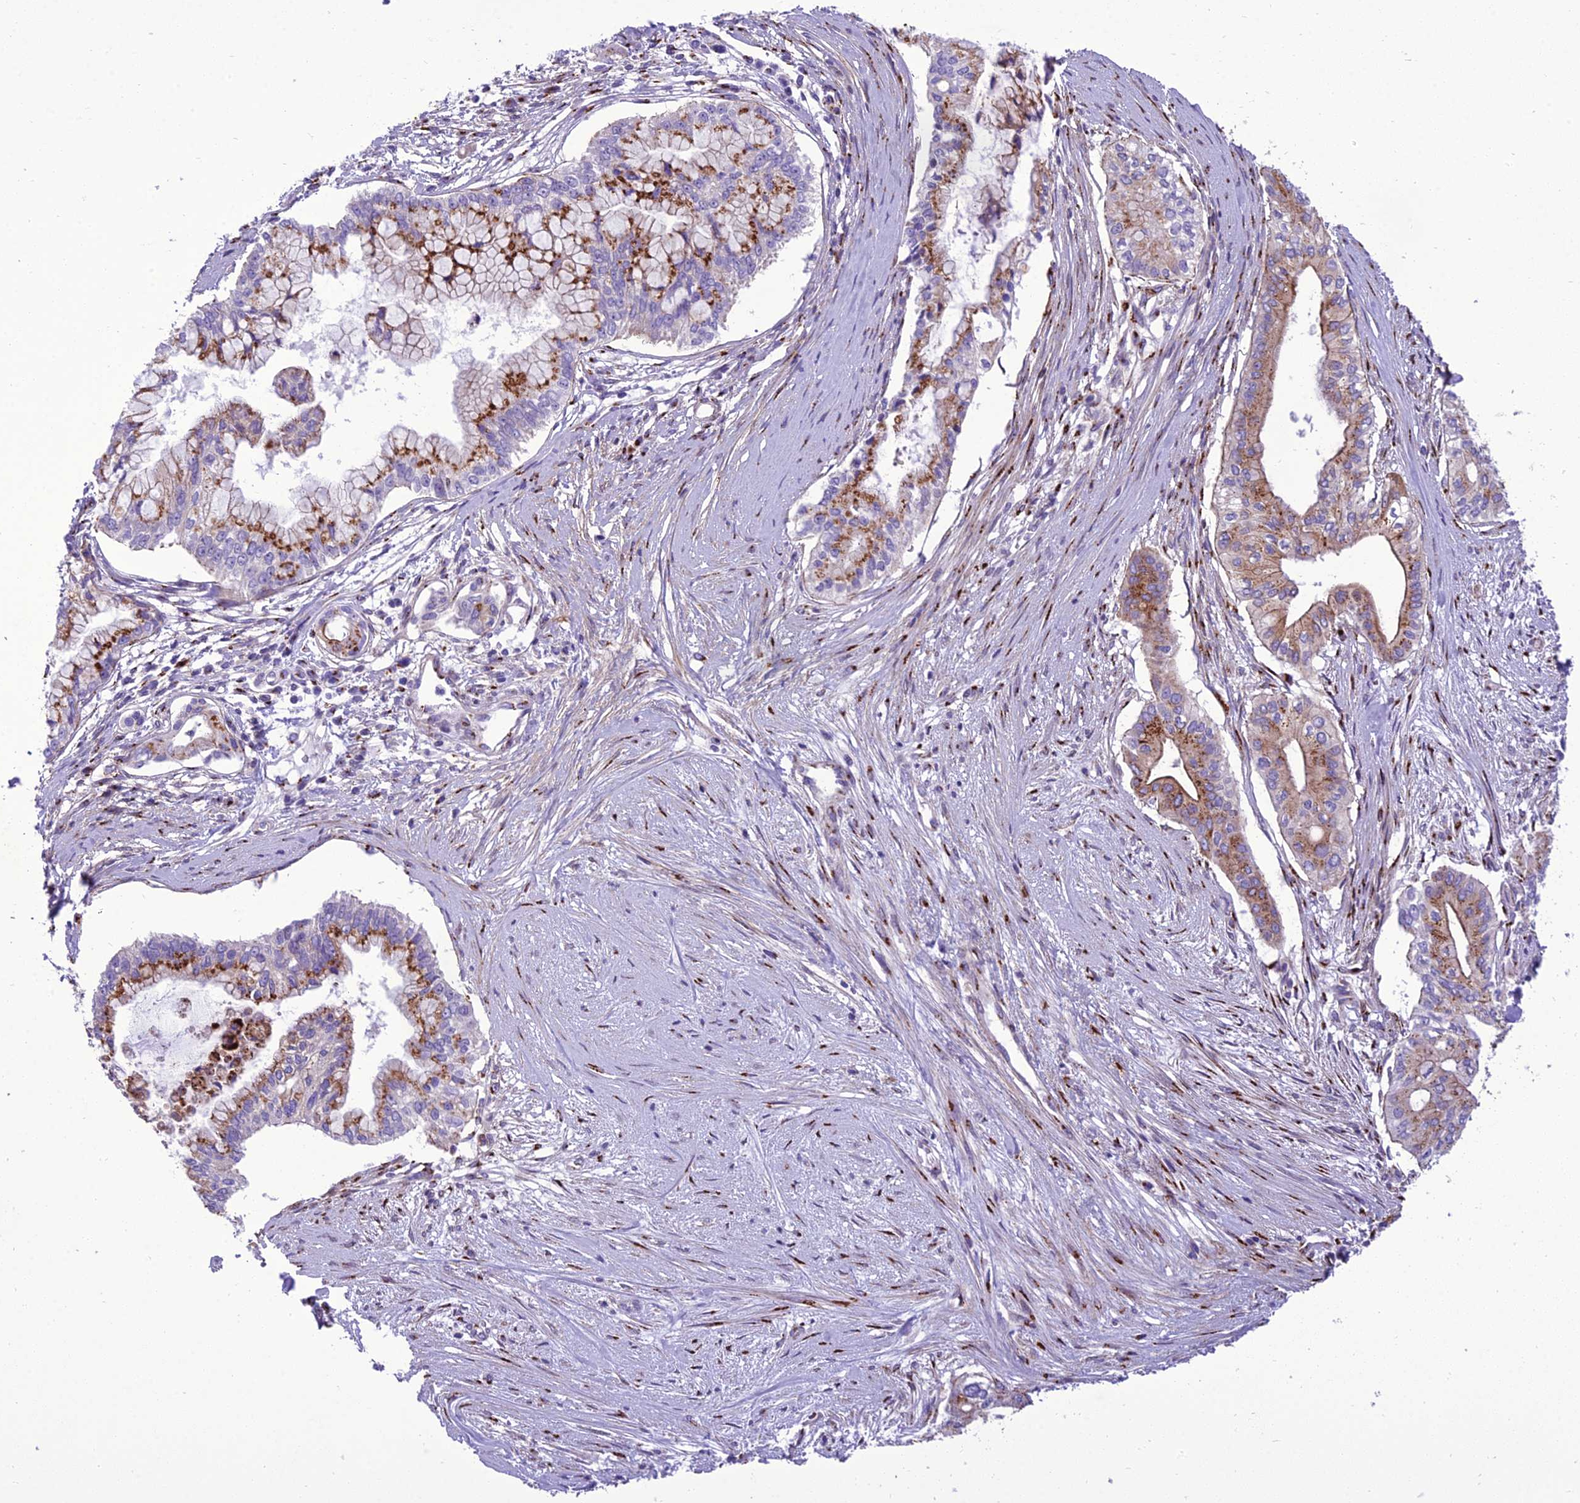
{"staining": {"intensity": "moderate", "quantity": ">75%", "location": "cytoplasmic/membranous"}, "tissue": "pancreatic cancer", "cell_type": "Tumor cells", "image_type": "cancer", "snomed": [{"axis": "morphology", "description": "Adenocarcinoma, NOS"}, {"axis": "topography", "description": "Pancreas"}], "caption": "Protein analysis of pancreatic cancer tissue demonstrates moderate cytoplasmic/membranous positivity in about >75% of tumor cells. The protein is shown in brown color, while the nuclei are stained blue.", "gene": "GOLM2", "patient": {"sex": "male", "age": 46}}